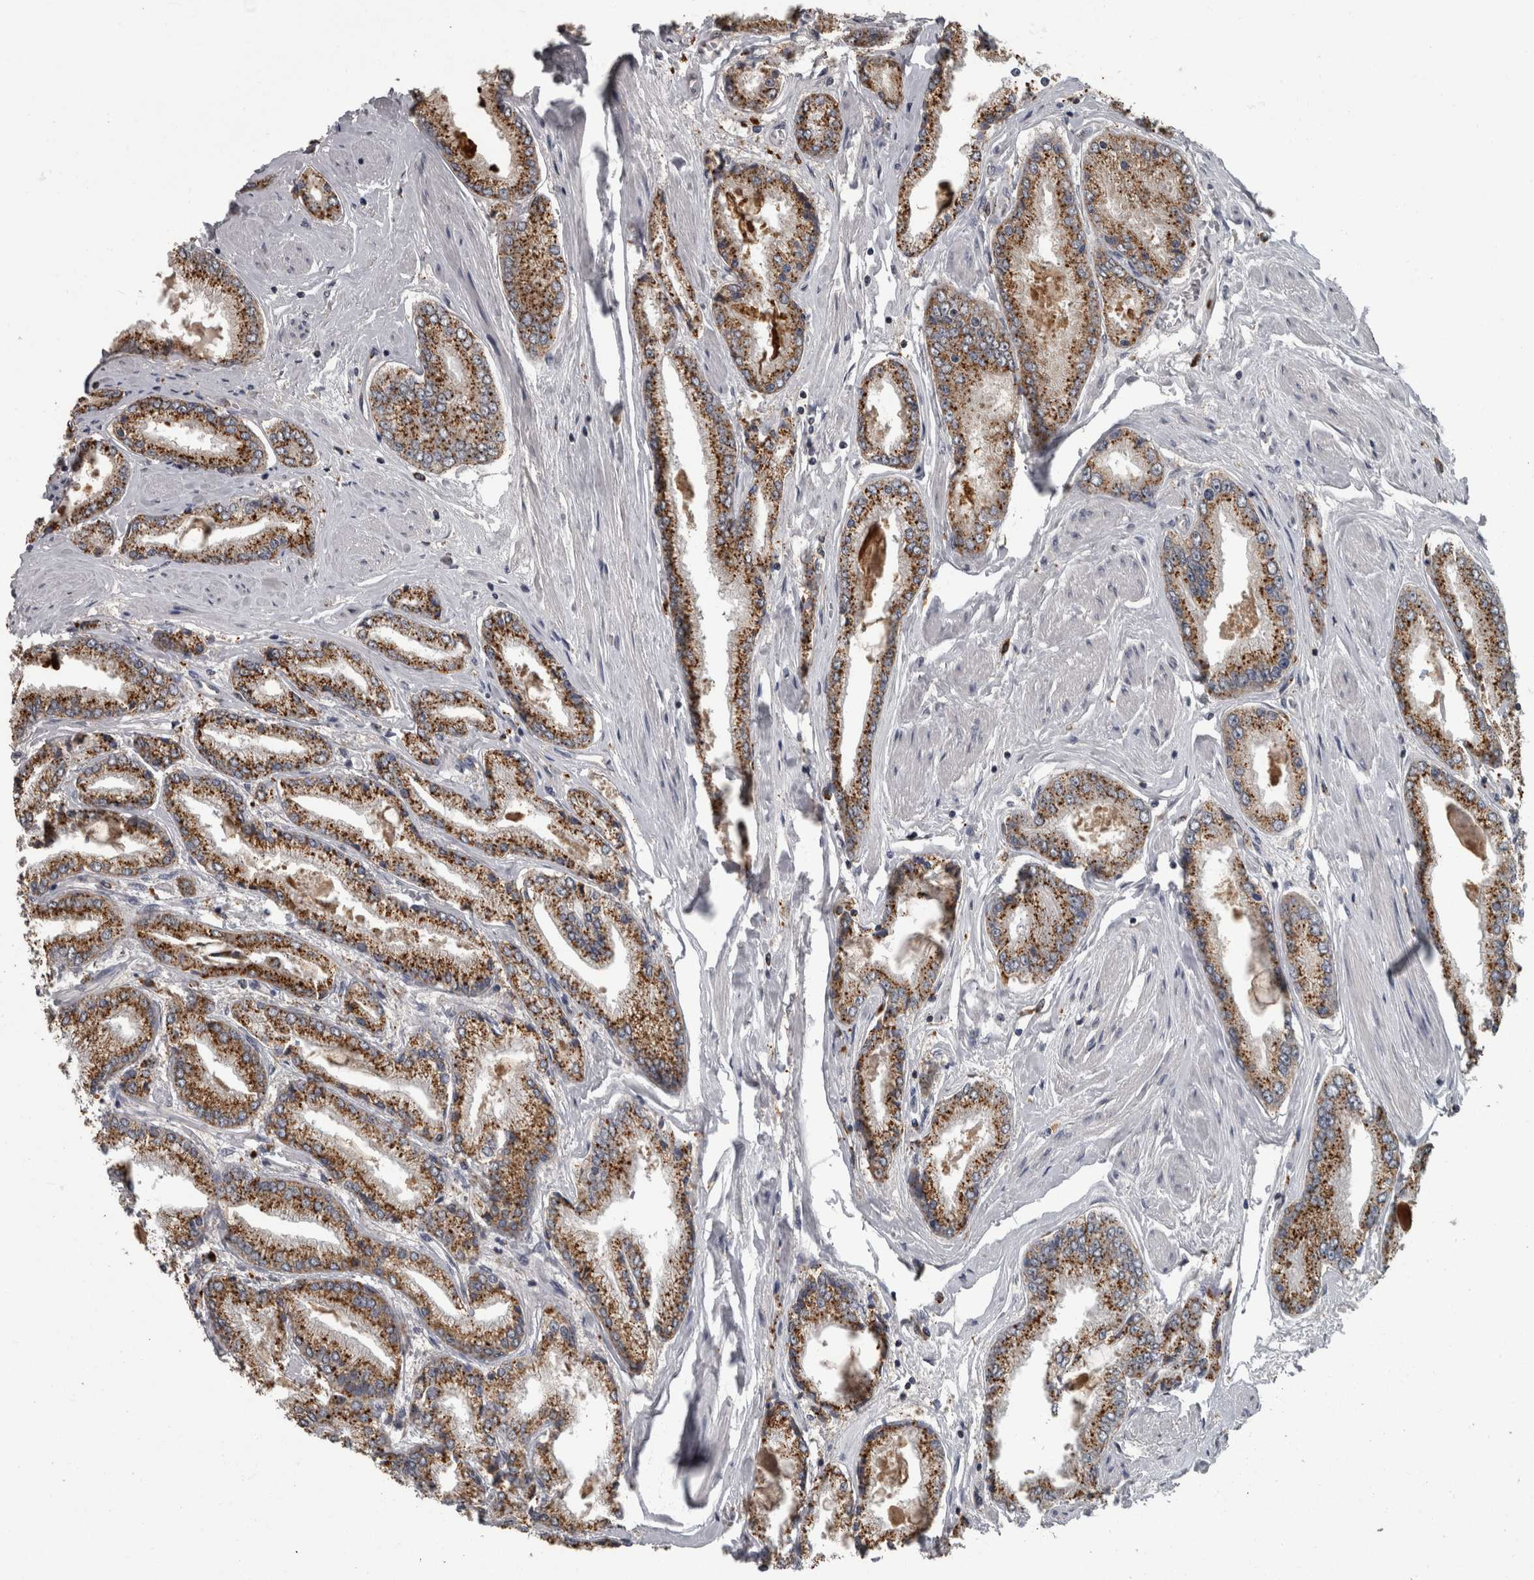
{"staining": {"intensity": "moderate", "quantity": ">75%", "location": "cytoplasmic/membranous"}, "tissue": "prostate cancer", "cell_type": "Tumor cells", "image_type": "cancer", "snomed": [{"axis": "morphology", "description": "Adenocarcinoma, High grade"}, {"axis": "topography", "description": "Prostate"}], "caption": "A photomicrograph of high-grade adenocarcinoma (prostate) stained for a protein shows moderate cytoplasmic/membranous brown staining in tumor cells.", "gene": "NAAA", "patient": {"sex": "male", "age": 59}}